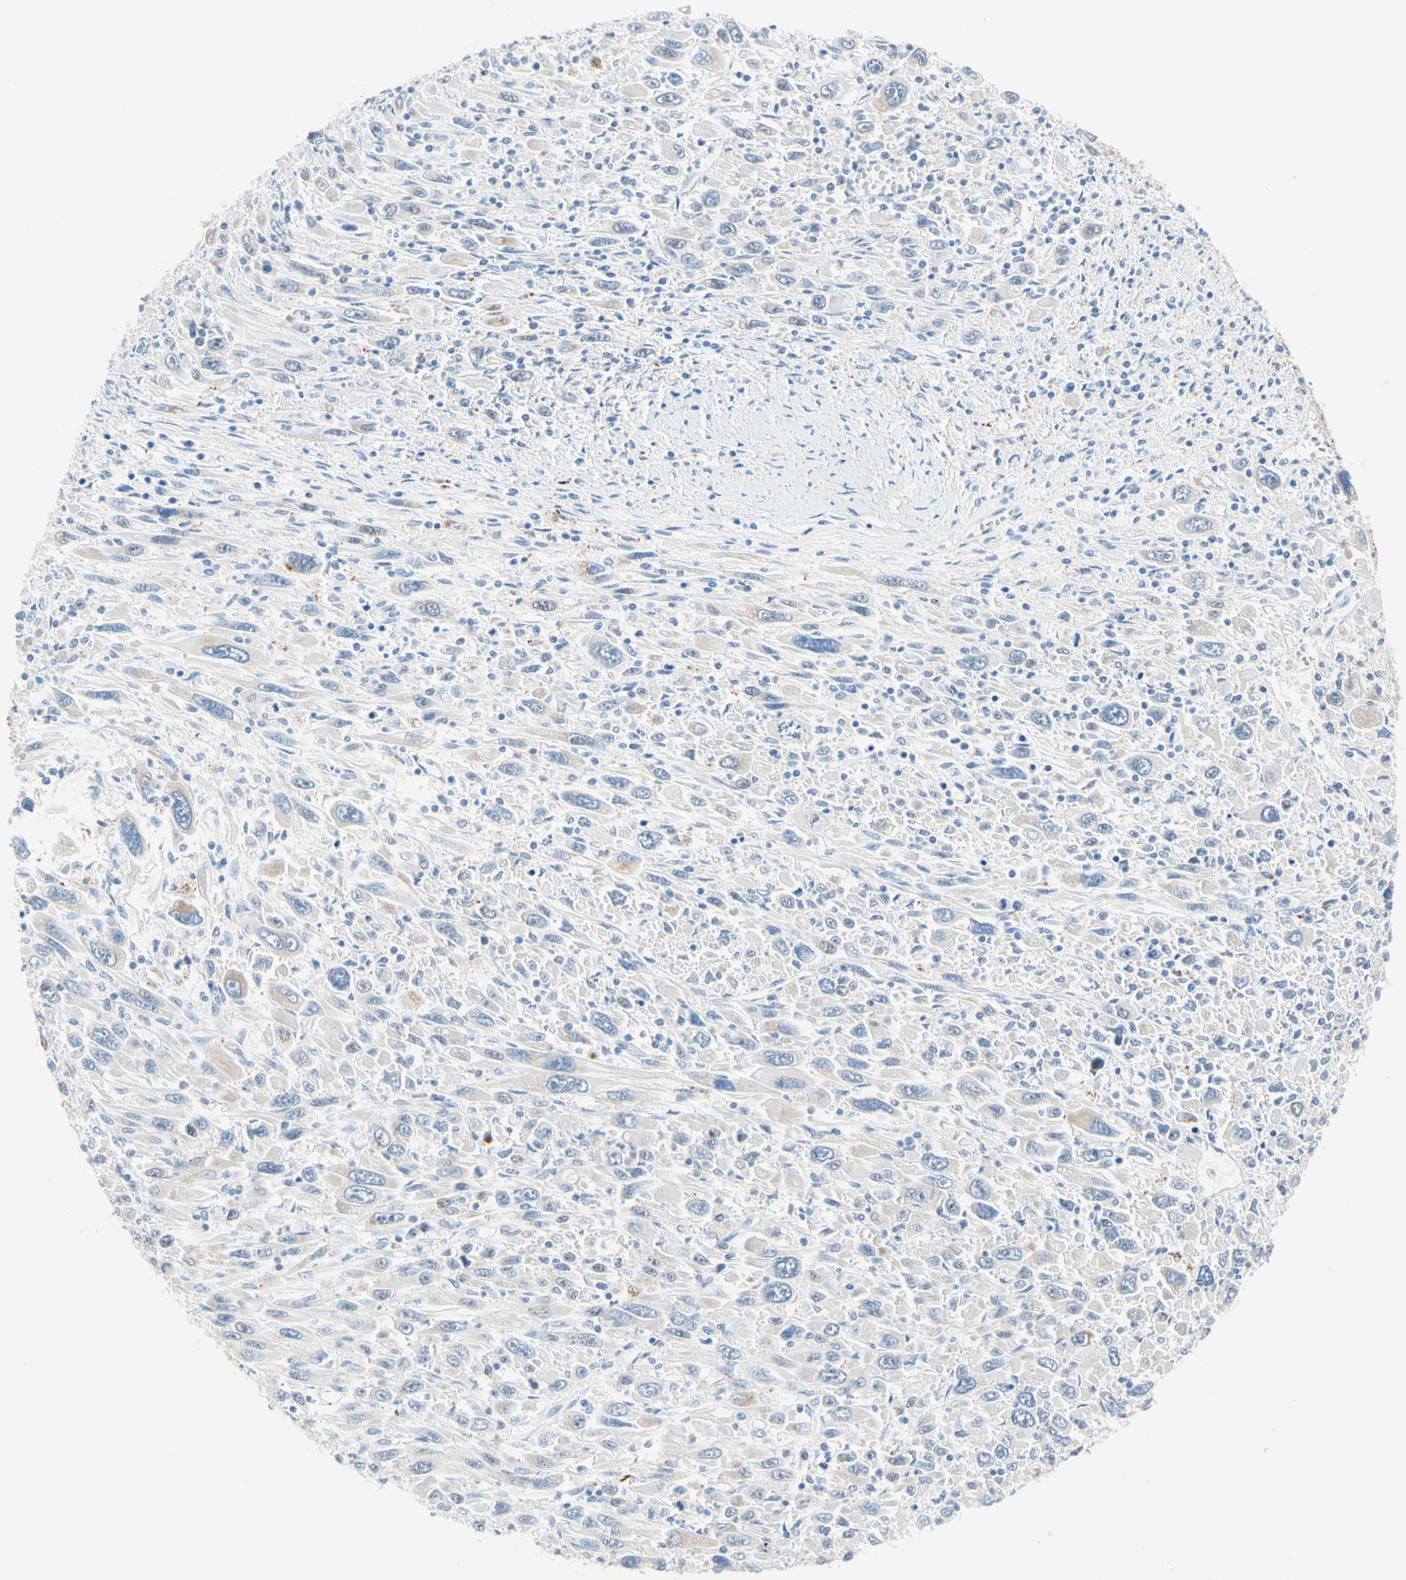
{"staining": {"intensity": "weak", "quantity": "25%-75%", "location": "cytoplasmic/membranous"}, "tissue": "melanoma", "cell_type": "Tumor cells", "image_type": "cancer", "snomed": [{"axis": "morphology", "description": "Malignant melanoma, Metastatic site"}, {"axis": "topography", "description": "Skin"}], "caption": "Human malignant melanoma (metastatic site) stained with a protein marker displays weak staining in tumor cells.", "gene": "MFF", "patient": {"sex": "female", "age": 56}}